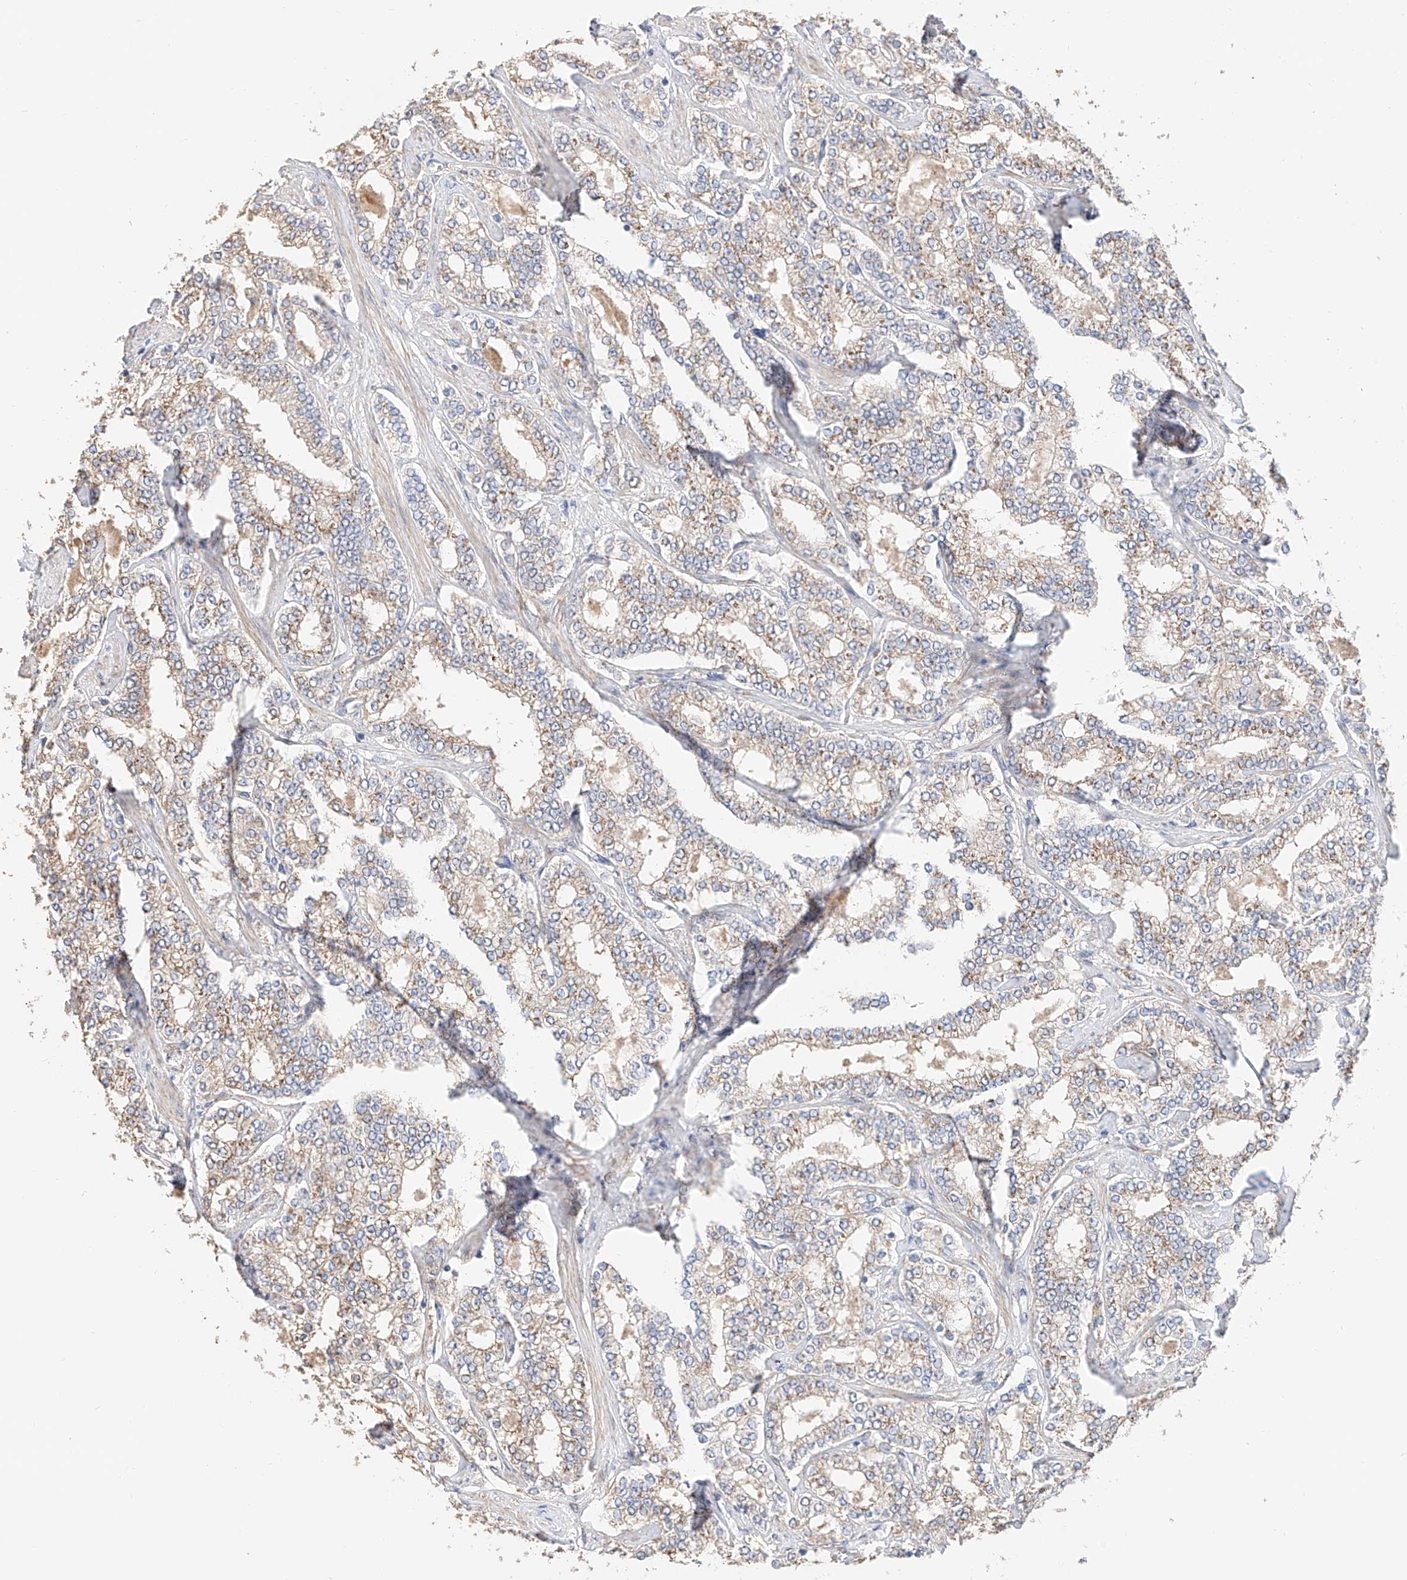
{"staining": {"intensity": "weak", "quantity": ">75%", "location": "cytoplasmic/membranous"}, "tissue": "prostate cancer", "cell_type": "Tumor cells", "image_type": "cancer", "snomed": [{"axis": "morphology", "description": "Normal tissue, NOS"}, {"axis": "morphology", "description": "Adenocarcinoma, High grade"}, {"axis": "topography", "description": "Prostate"}], "caption": "Weak cytoplasmic/membranous protein positivity is appreciated in approximately >75% of tumor cells in prostate adenocarcinoma (high-grade).", "gene": "MOSPD1", "patient": {"sex": "male", "age": 83}}